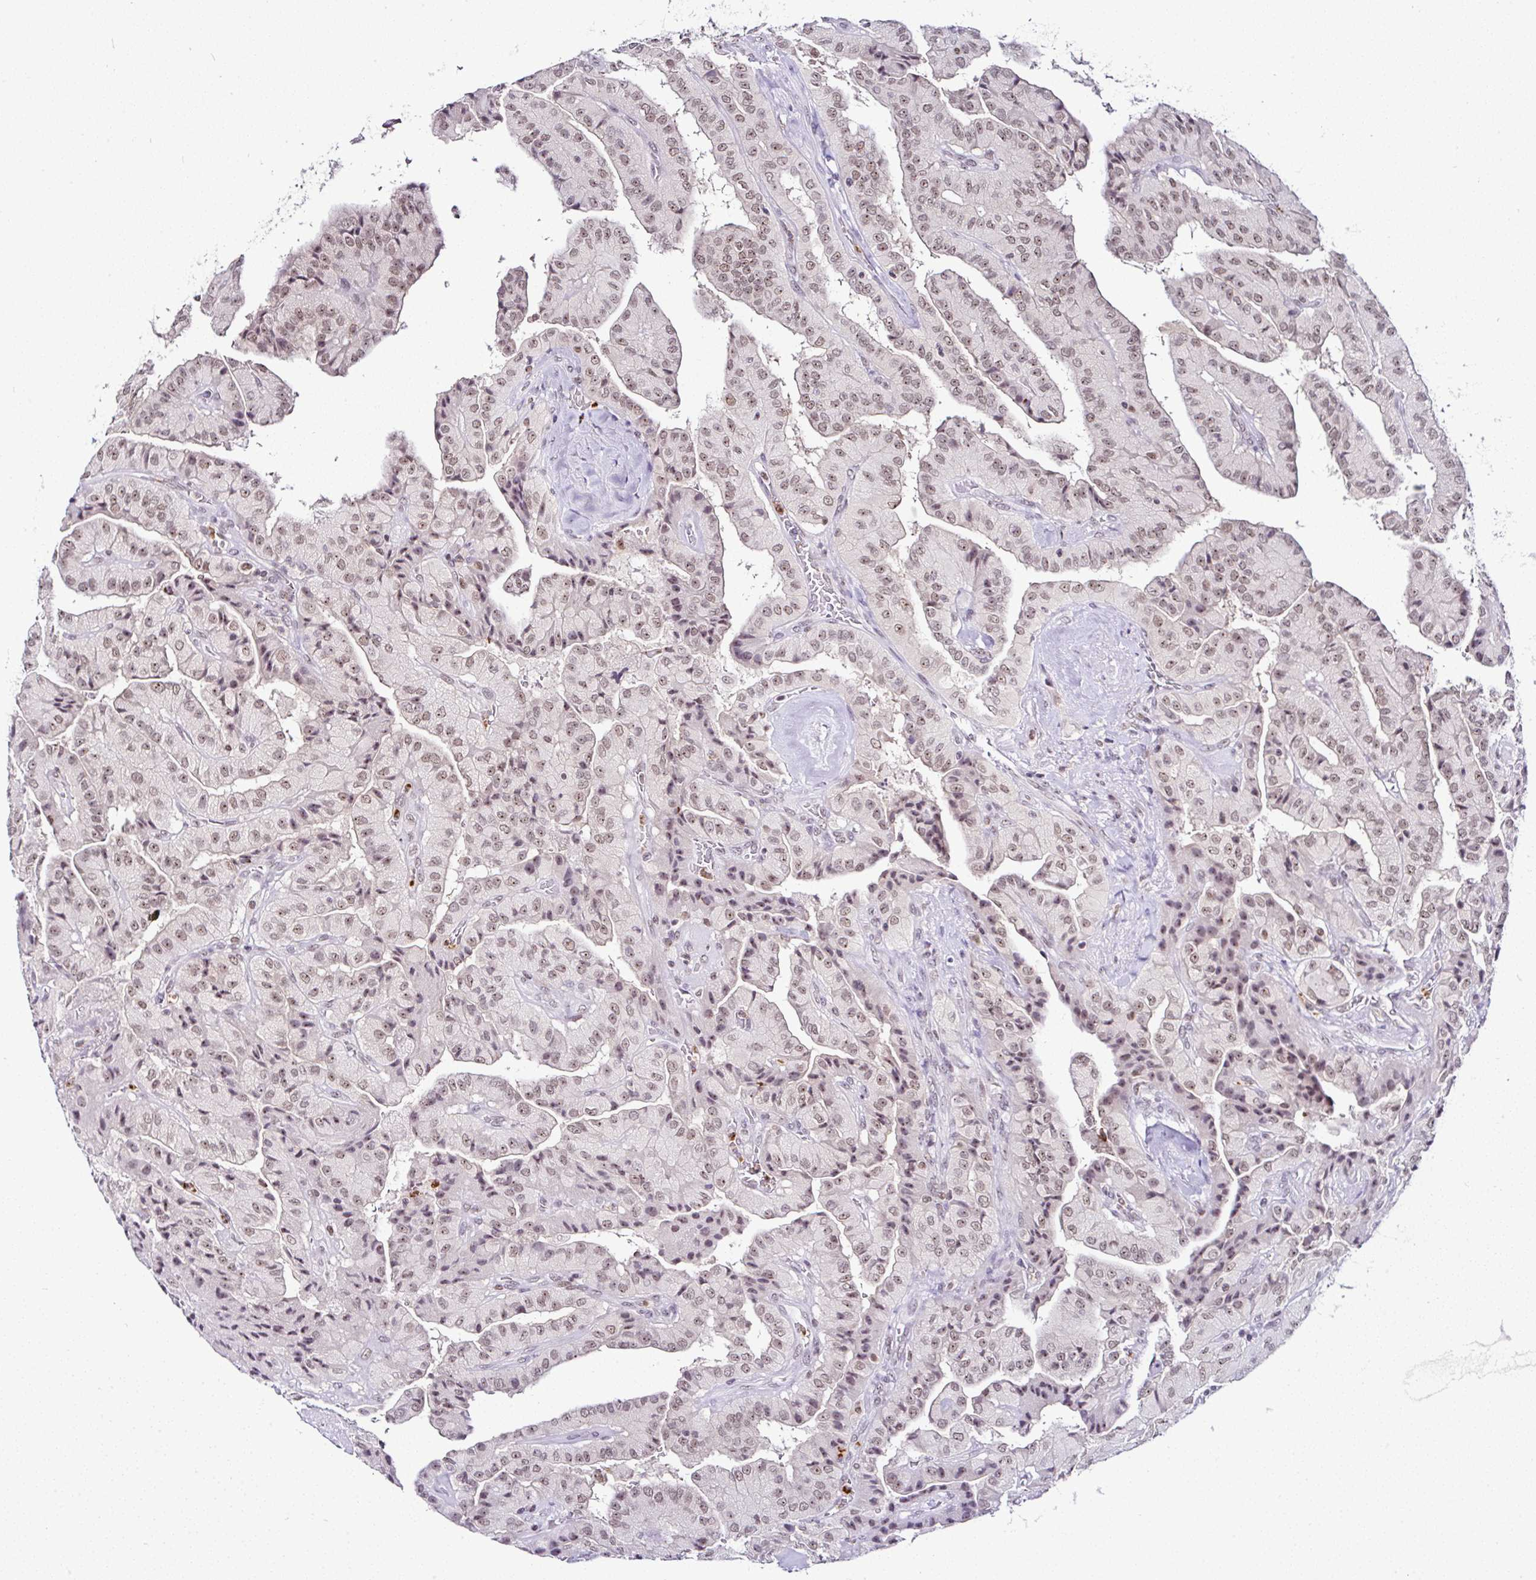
{"staining": {"intensity": "moderate", "quantity": ">75%", "location": "nuclear"}, "tissue": "thyroid cancer", "cell_type": "Tumor cells", "image_type": "cancer", "snomed": [{"axis": "morphology", "description": "Normal tissue, NOS"}, {"axis": "morphology", "description": "Papillary adenocarcinoma, NOS"}, {"axis": "topography", "description": "Thyroid gland"}], "caption": "This micrograph displays immunohistochemistry (IHC) staining of papillary adenocarcinoma (thyroid), with medium moderate nuclear positivity in about >75% of tumor cells.", "gene": "PTPN2", "patient": {"sex": "female", "age": 59}}